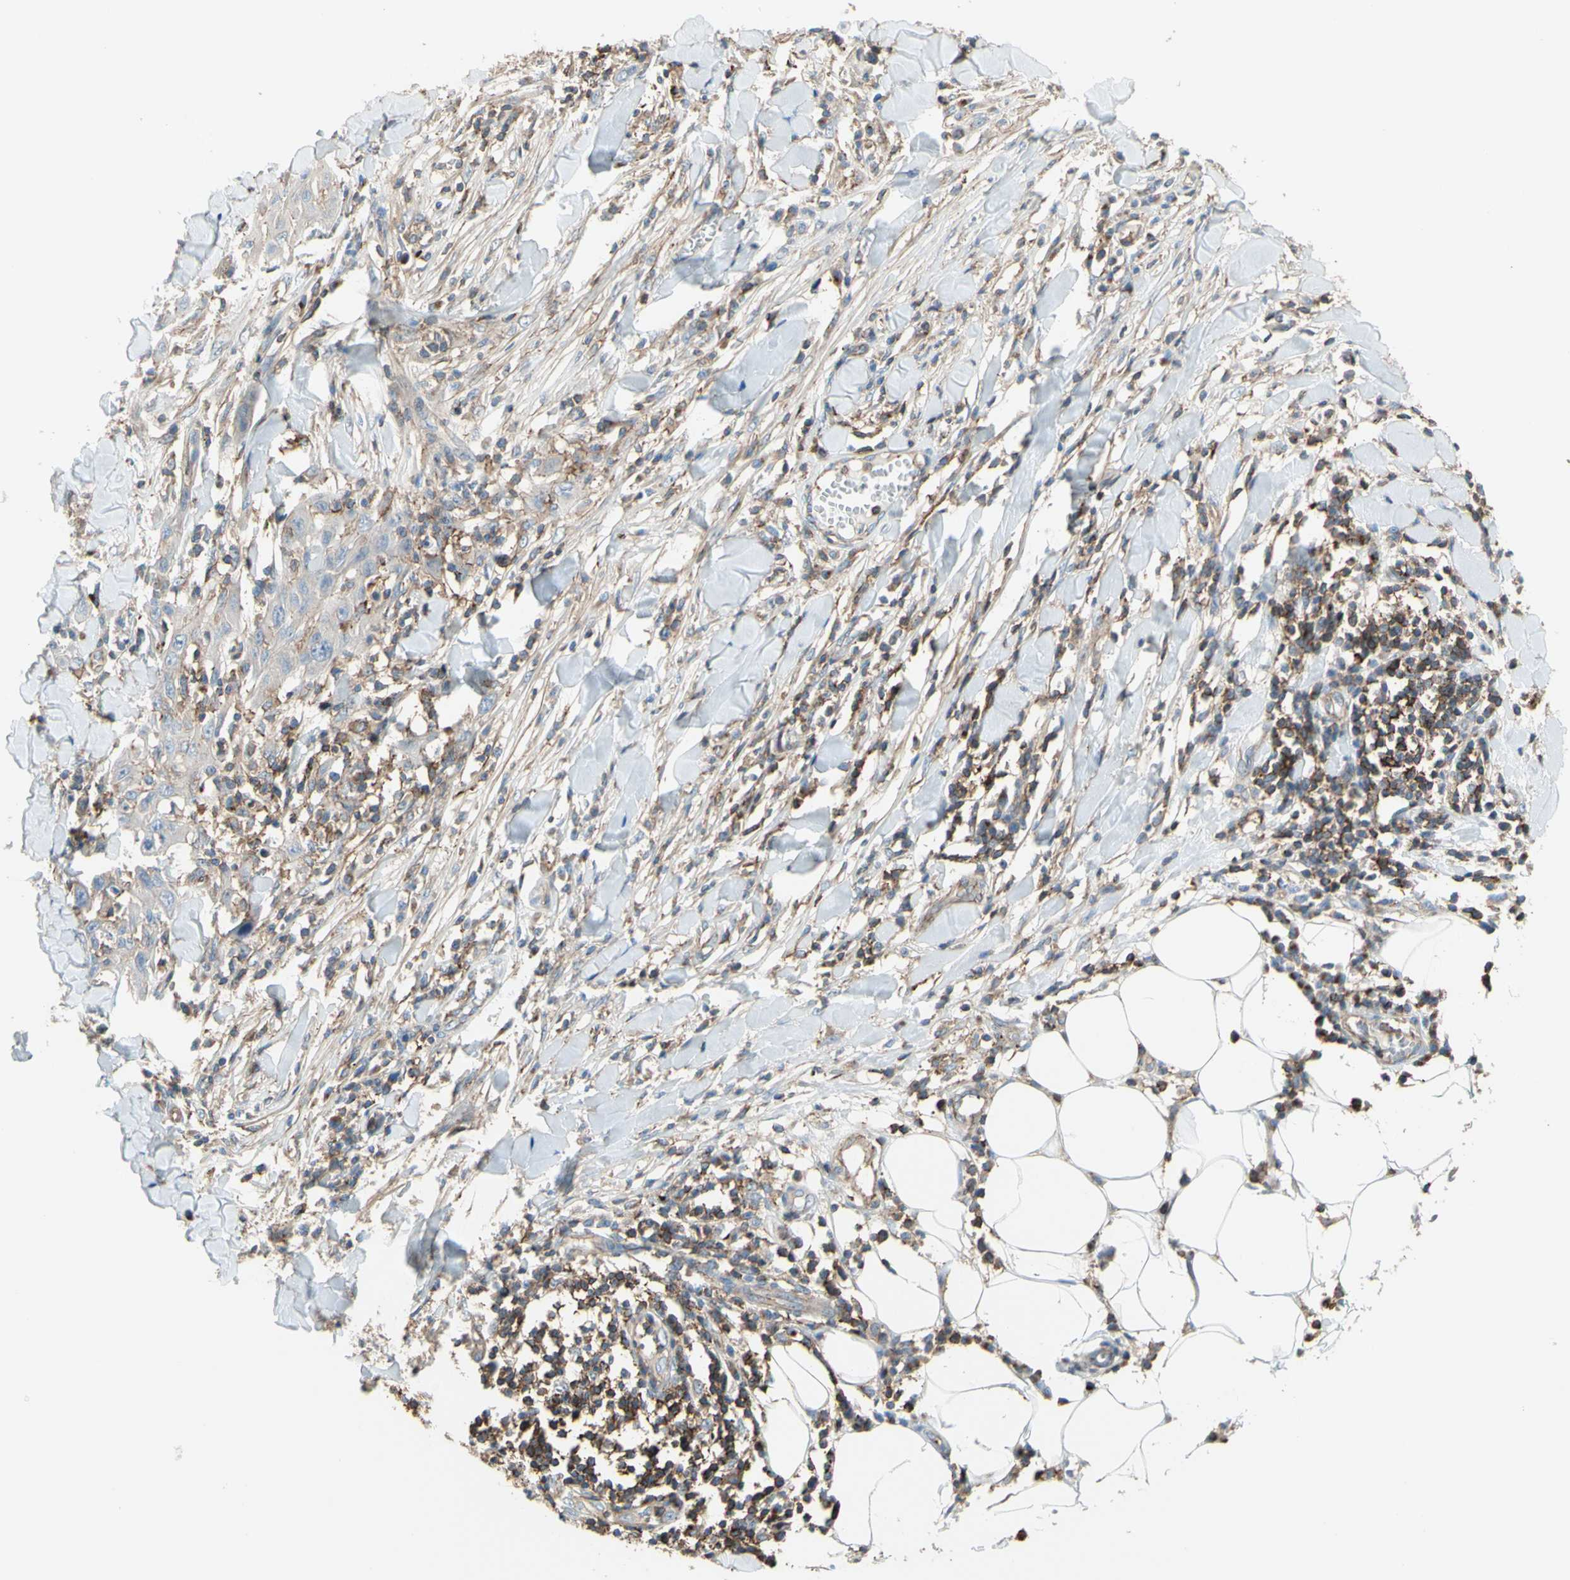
{"staining": {"intensity": "negative", "quantity": "none", "location": "none"}, "tissue": "skin cancer", "cell_type": "Tumor cells", "image_type": "cancer", "snomed": [{"axis": "morphology", "description": "Squamous cell carcinoma, NOS"}, {"axis": "topography", "description": "Skin"}], "caption": "Immunohistochemistry (IHC) of human skin squamous cell carcinoma reveals no expression in tumor cells.", "gene": "SEMA4C", "patient": {"sex": "male", "age": 24}}